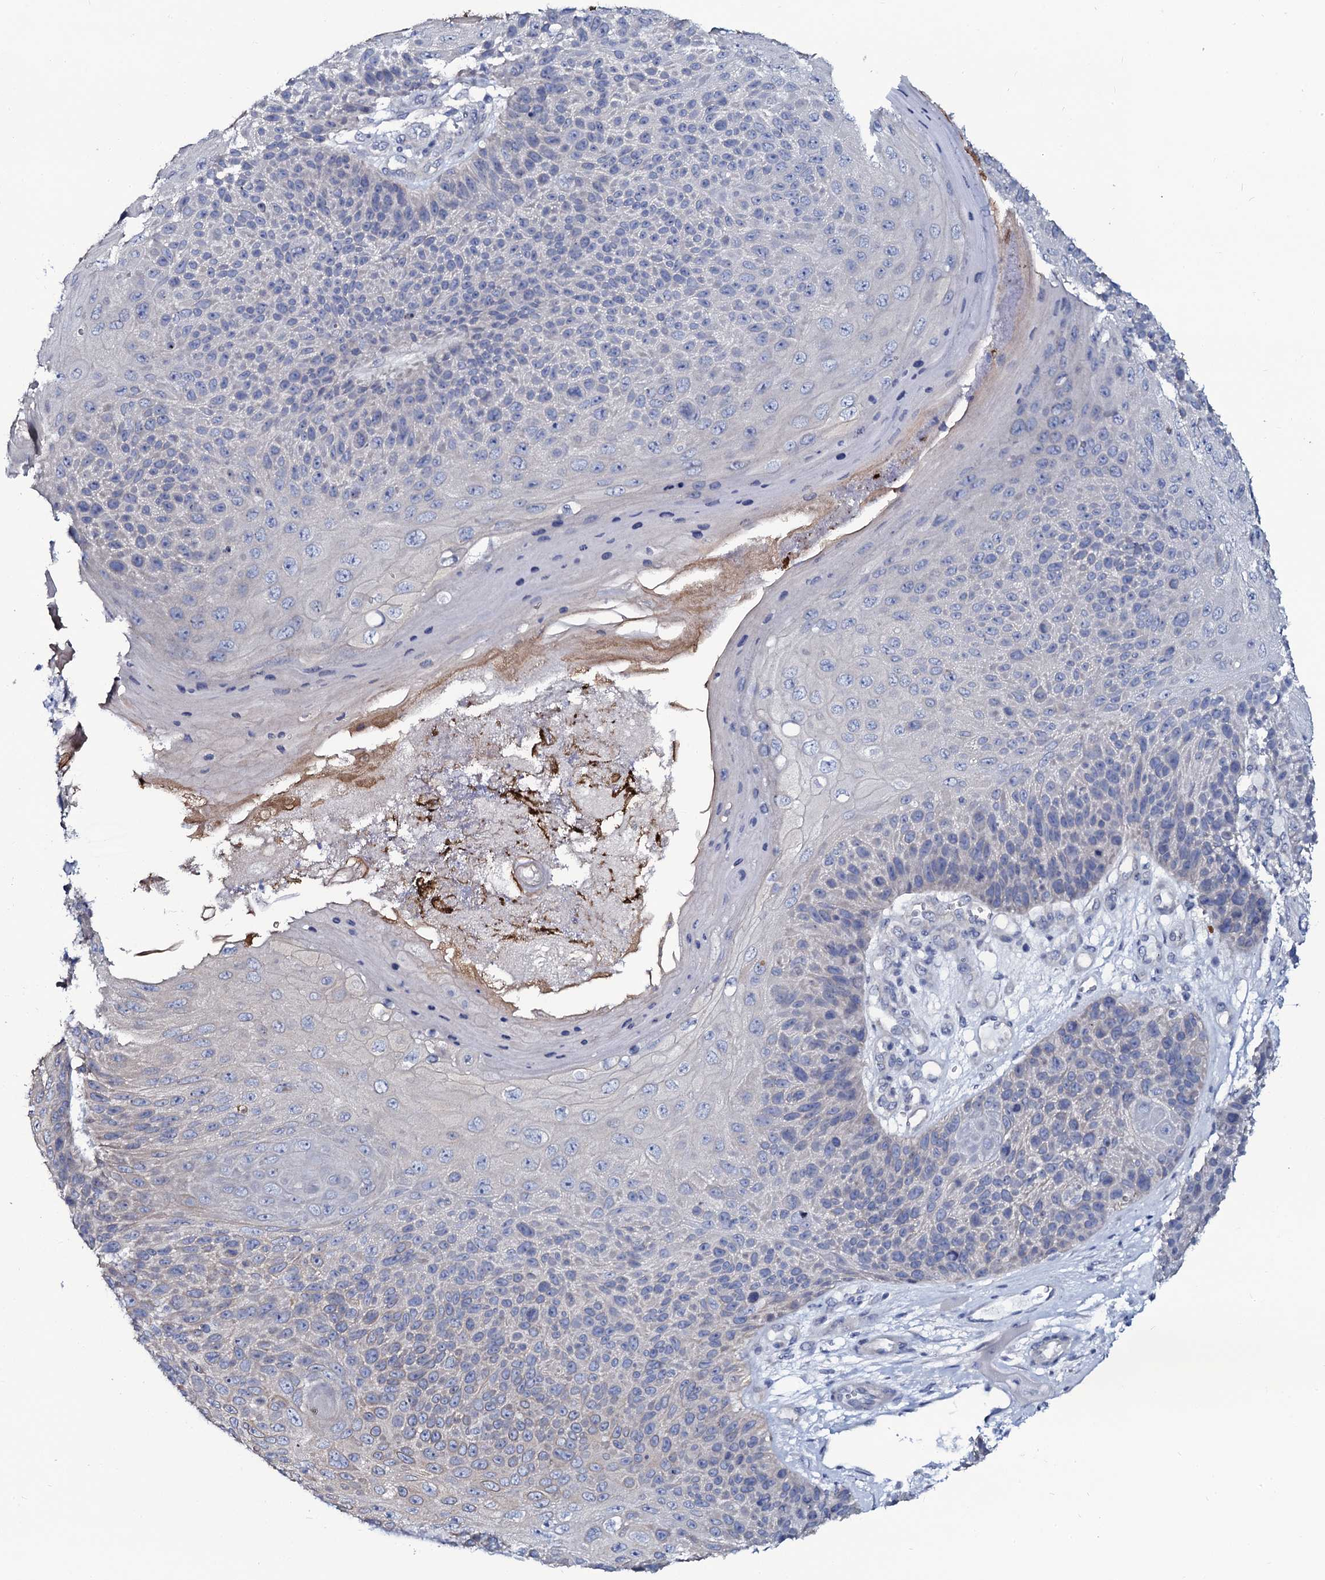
{"staining": {"intensity": "negative", "quantity": "none", "location": "none"}, "tissue": "skin cancer", "cell_type": "Tumor cells", "image_type": "cancer", "snomed": [{"axis": "morphology", "description": "Squamous cell carcinoma, NOS"}, {"axis": "topography", "description": "Skin"}], "caption": "Histopathology image shows no significant protein expression in tumor cells of skin cancer (squamous cell carcinoma). (Brightfield microscopy of DAB (3,3'-diaminobenzidine) IHC at high magnification).", "gene": "C10orf88", "patient": {"sex": "female", "age": 88}}